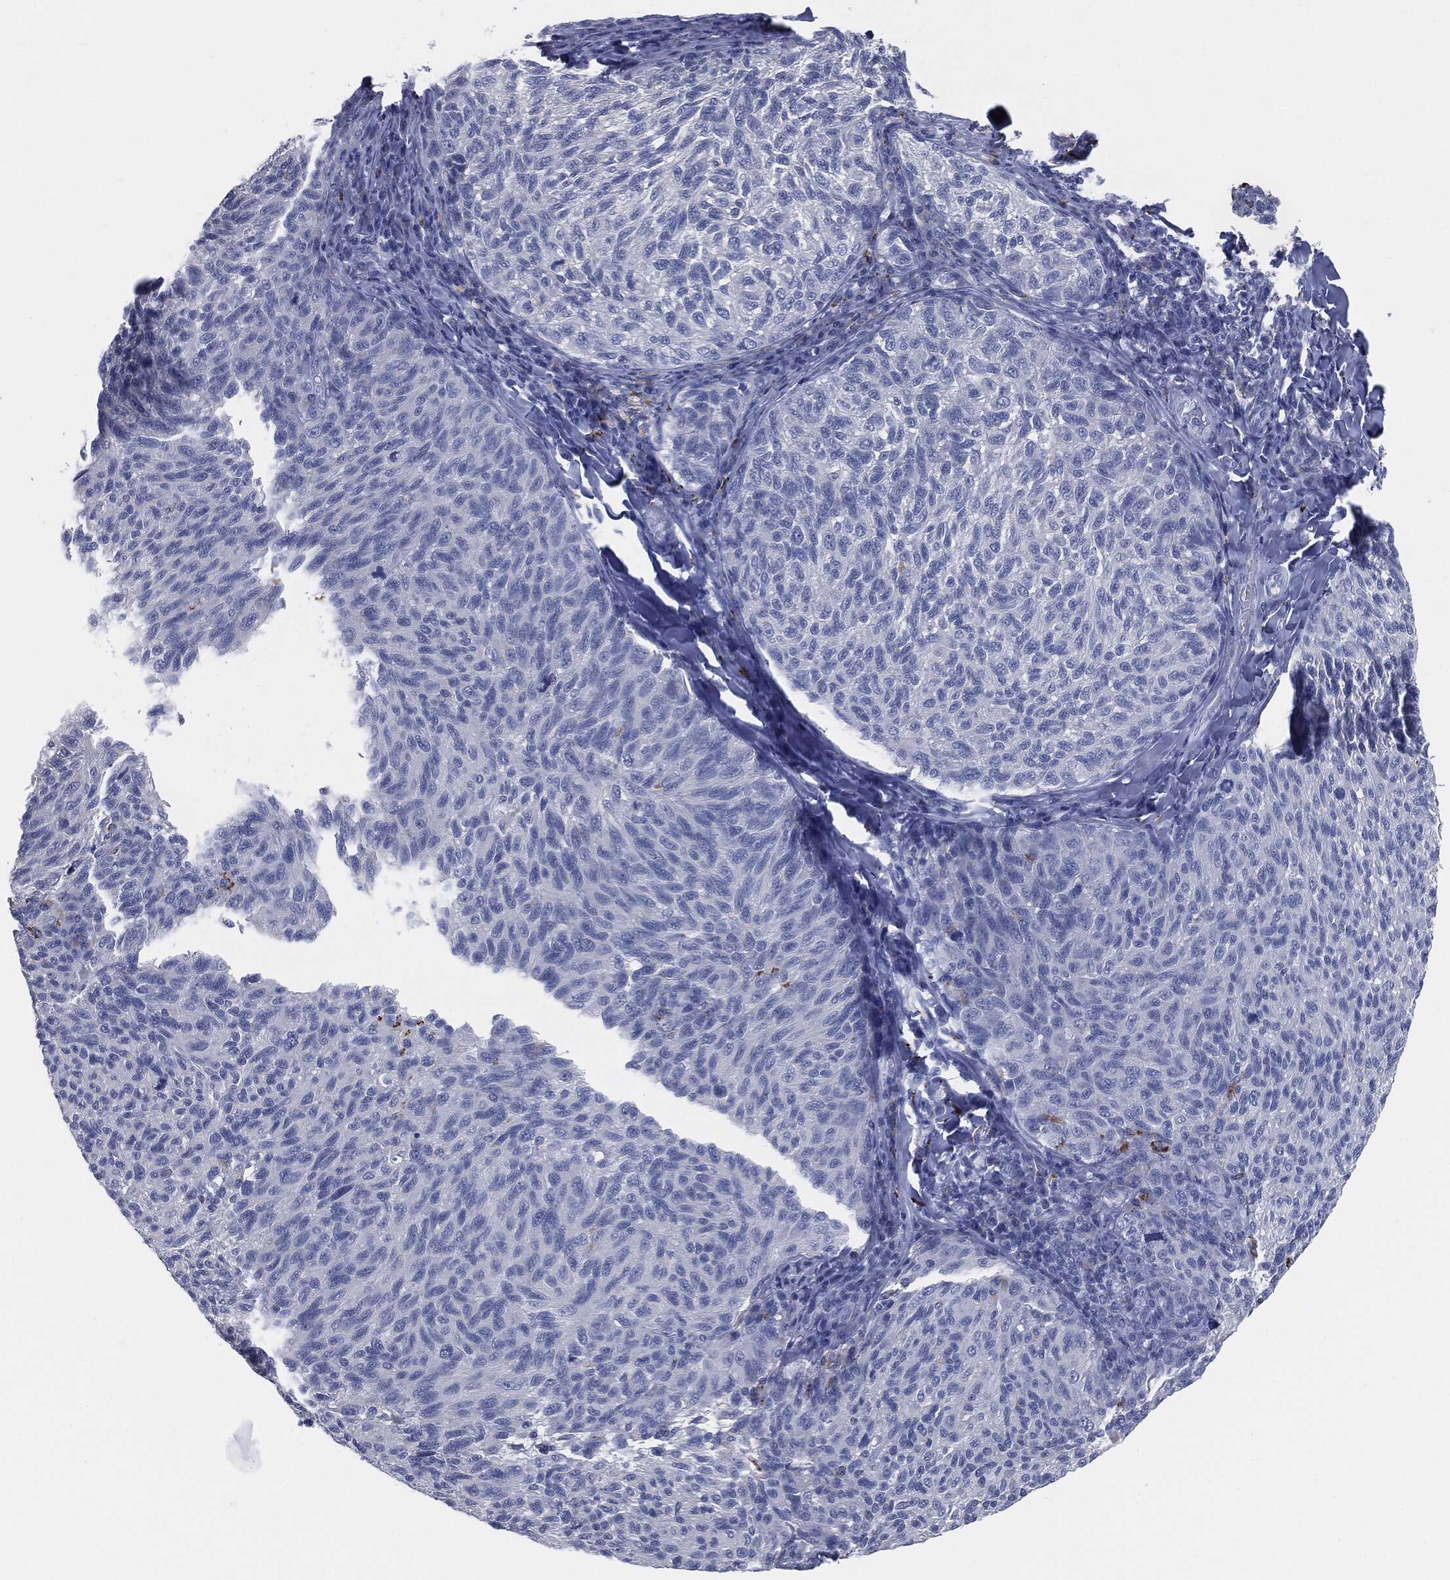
{"staining": {"intensity": "negative", "quantity": "none", "location": "none"}, "tissue": "melanoma", "cell_type": "Tumor cells", "image_type": "cancer", "snomed": [{"axis": "morphology", "description": "Malignant melanoma, NOS"}, {"axis": "topography", "description": "Skin"}], "caption": "The micrograph demonstrates no significant positivity in tumor cells of malignant melanoma.", "gene": "CAV3", "patient": {"sex": "female", "age": 73}}